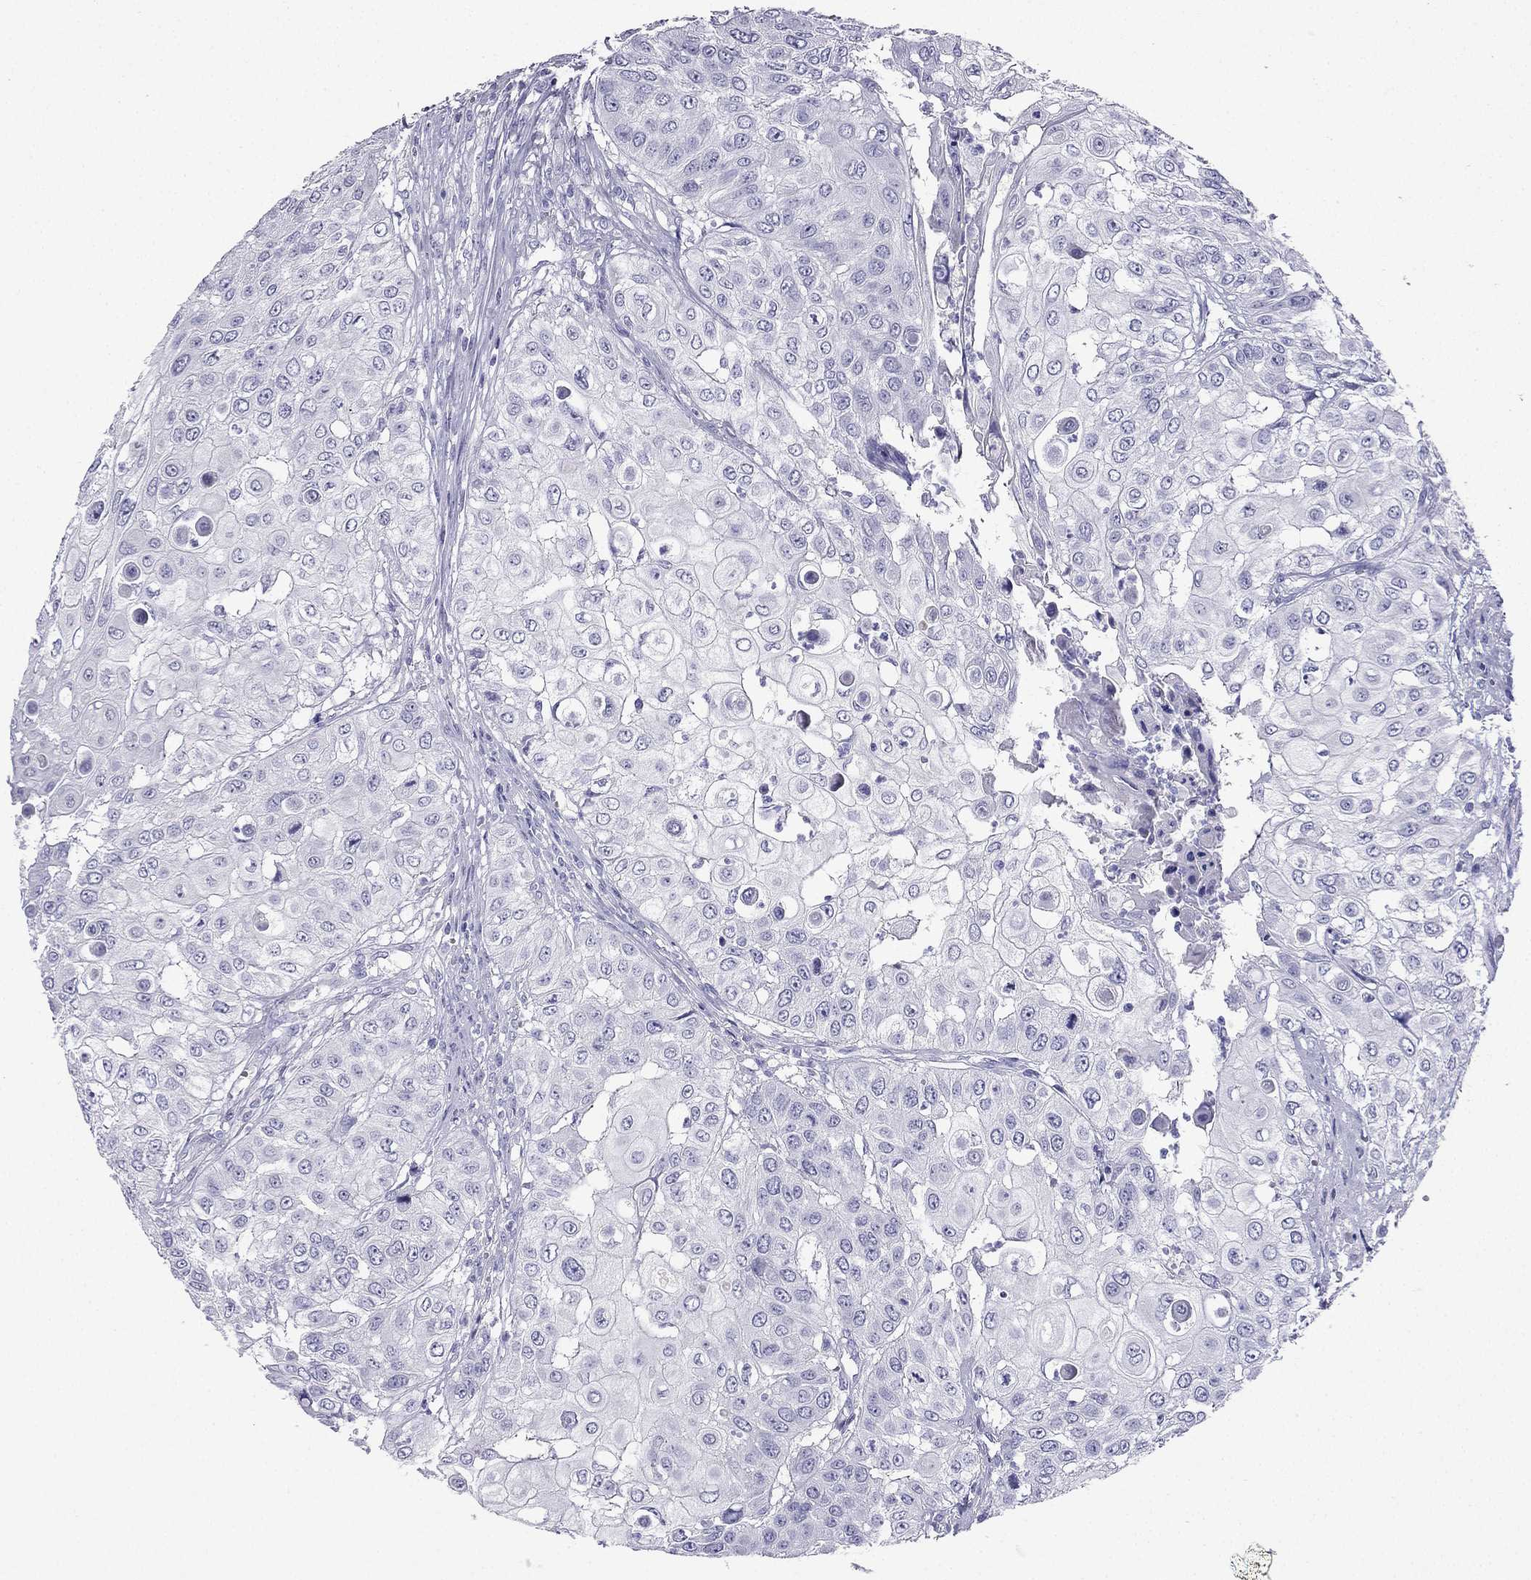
{"staining": {"intensity": "negative", "quantity": "none", "location": "none"}, "tissue": "urothelial cancer", "cell_type": "Tumor cells", "image_type": "cancer", "snomed": [{"axis": "morphology", "description": "Urothelial carcinoma, High grade"}, {"axis": "topography", "description": "Urinary bladder"}], "caption": "Photomicrograph shows no protein positivity in tumor cells of urothelial cancer tissue.", "gene": "NPTX1", "patient": {"sex": "female", "age": 79}}